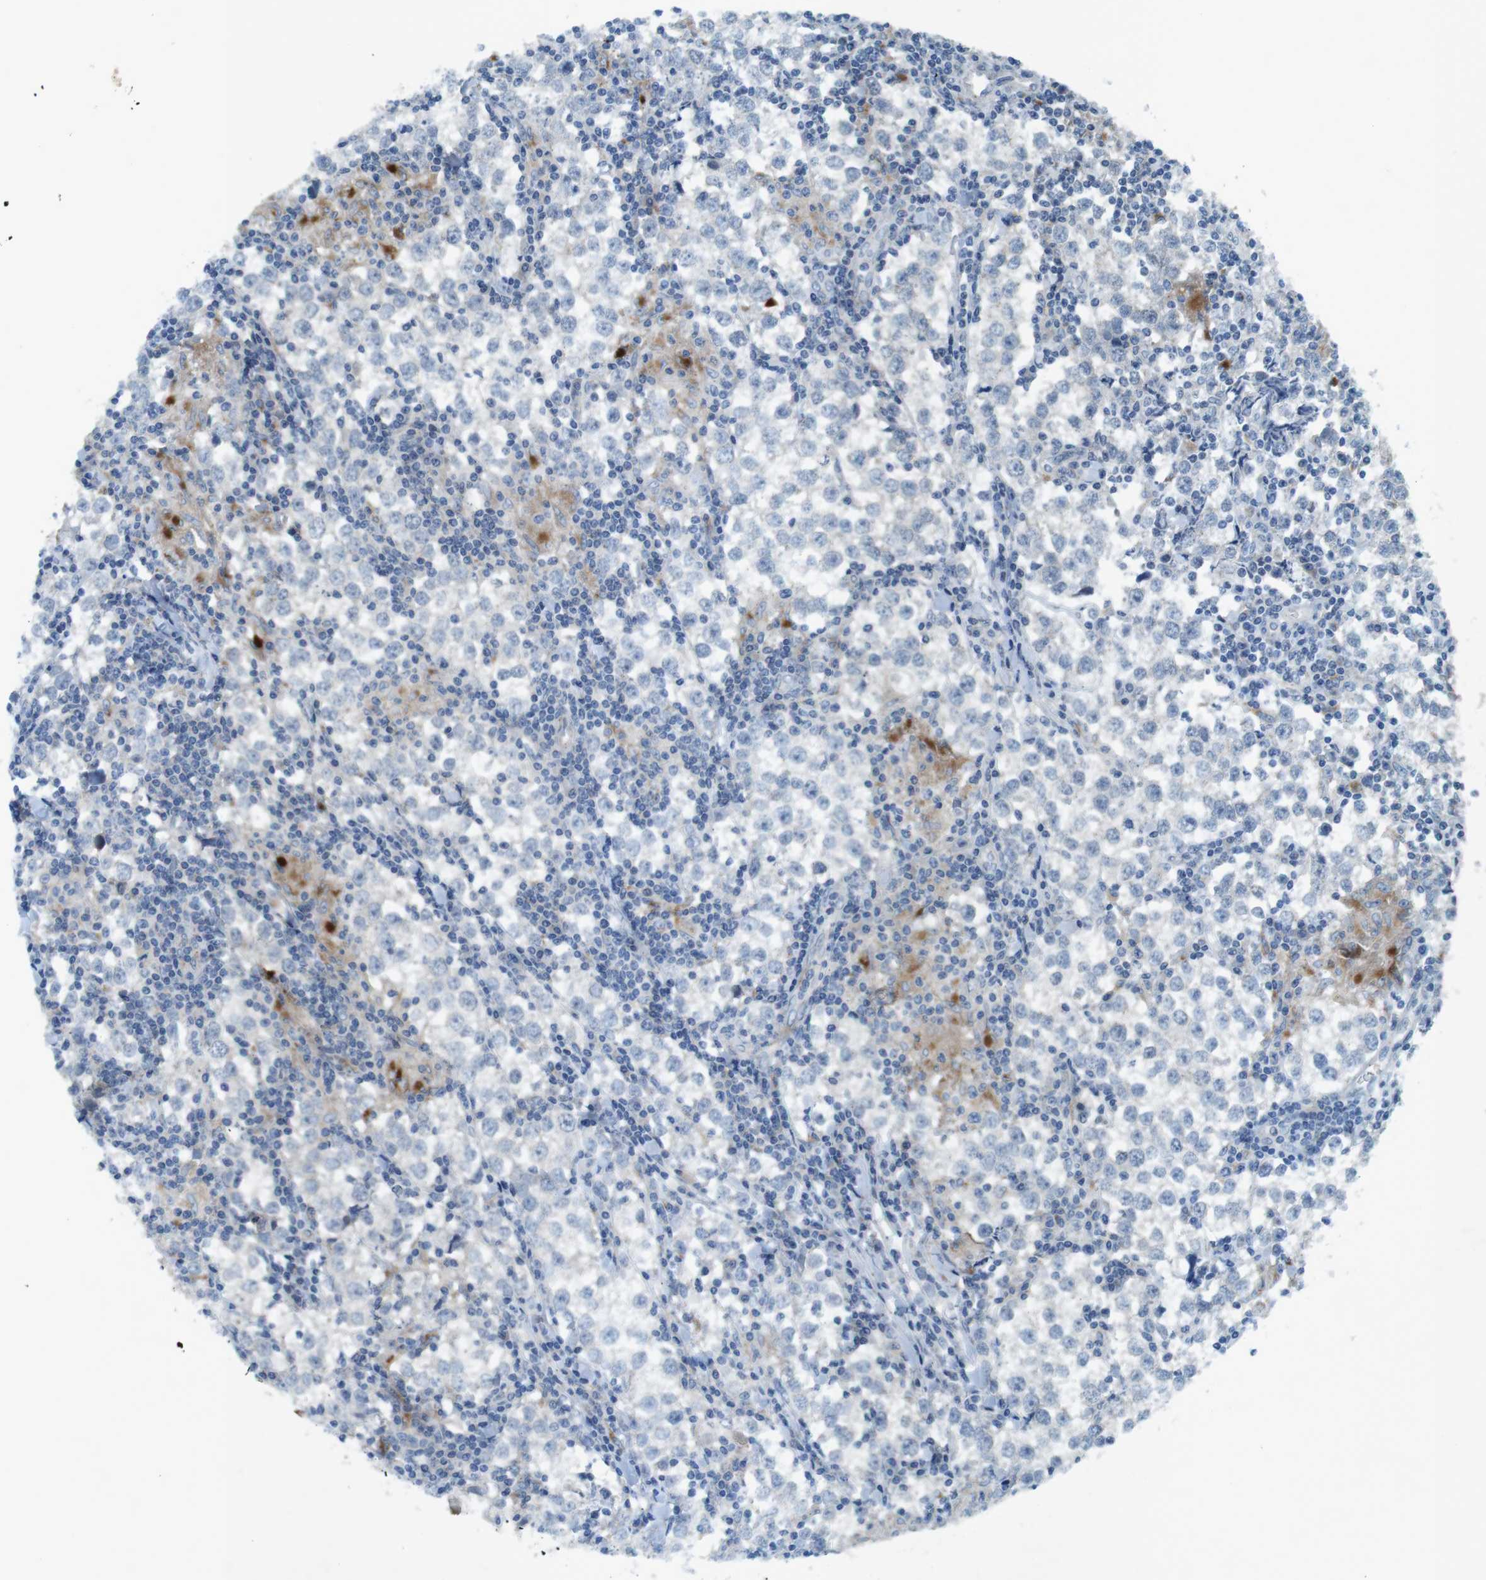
{"staining": {"intensity": "negative", "quantity": "none", "location": "none"}, "tissue": "testis cancer", "cell_type": "Tumor cells", "image_type": "cancer", "snomed": [{"axis": "morphology", "description": "Seminoma, NOS"}, {"axis": "morphology", "description": "Carcinoma, Embryonal, NOS"}, {"axis": "topography", "description": "Testis"}], "caption": "This is an immunohistochemistry (IHC) histopathology image of testis cancer. There is no positivity in tumor cells.", "gene": "TYW1", "patient": {"sex": "male", "age": 36}}